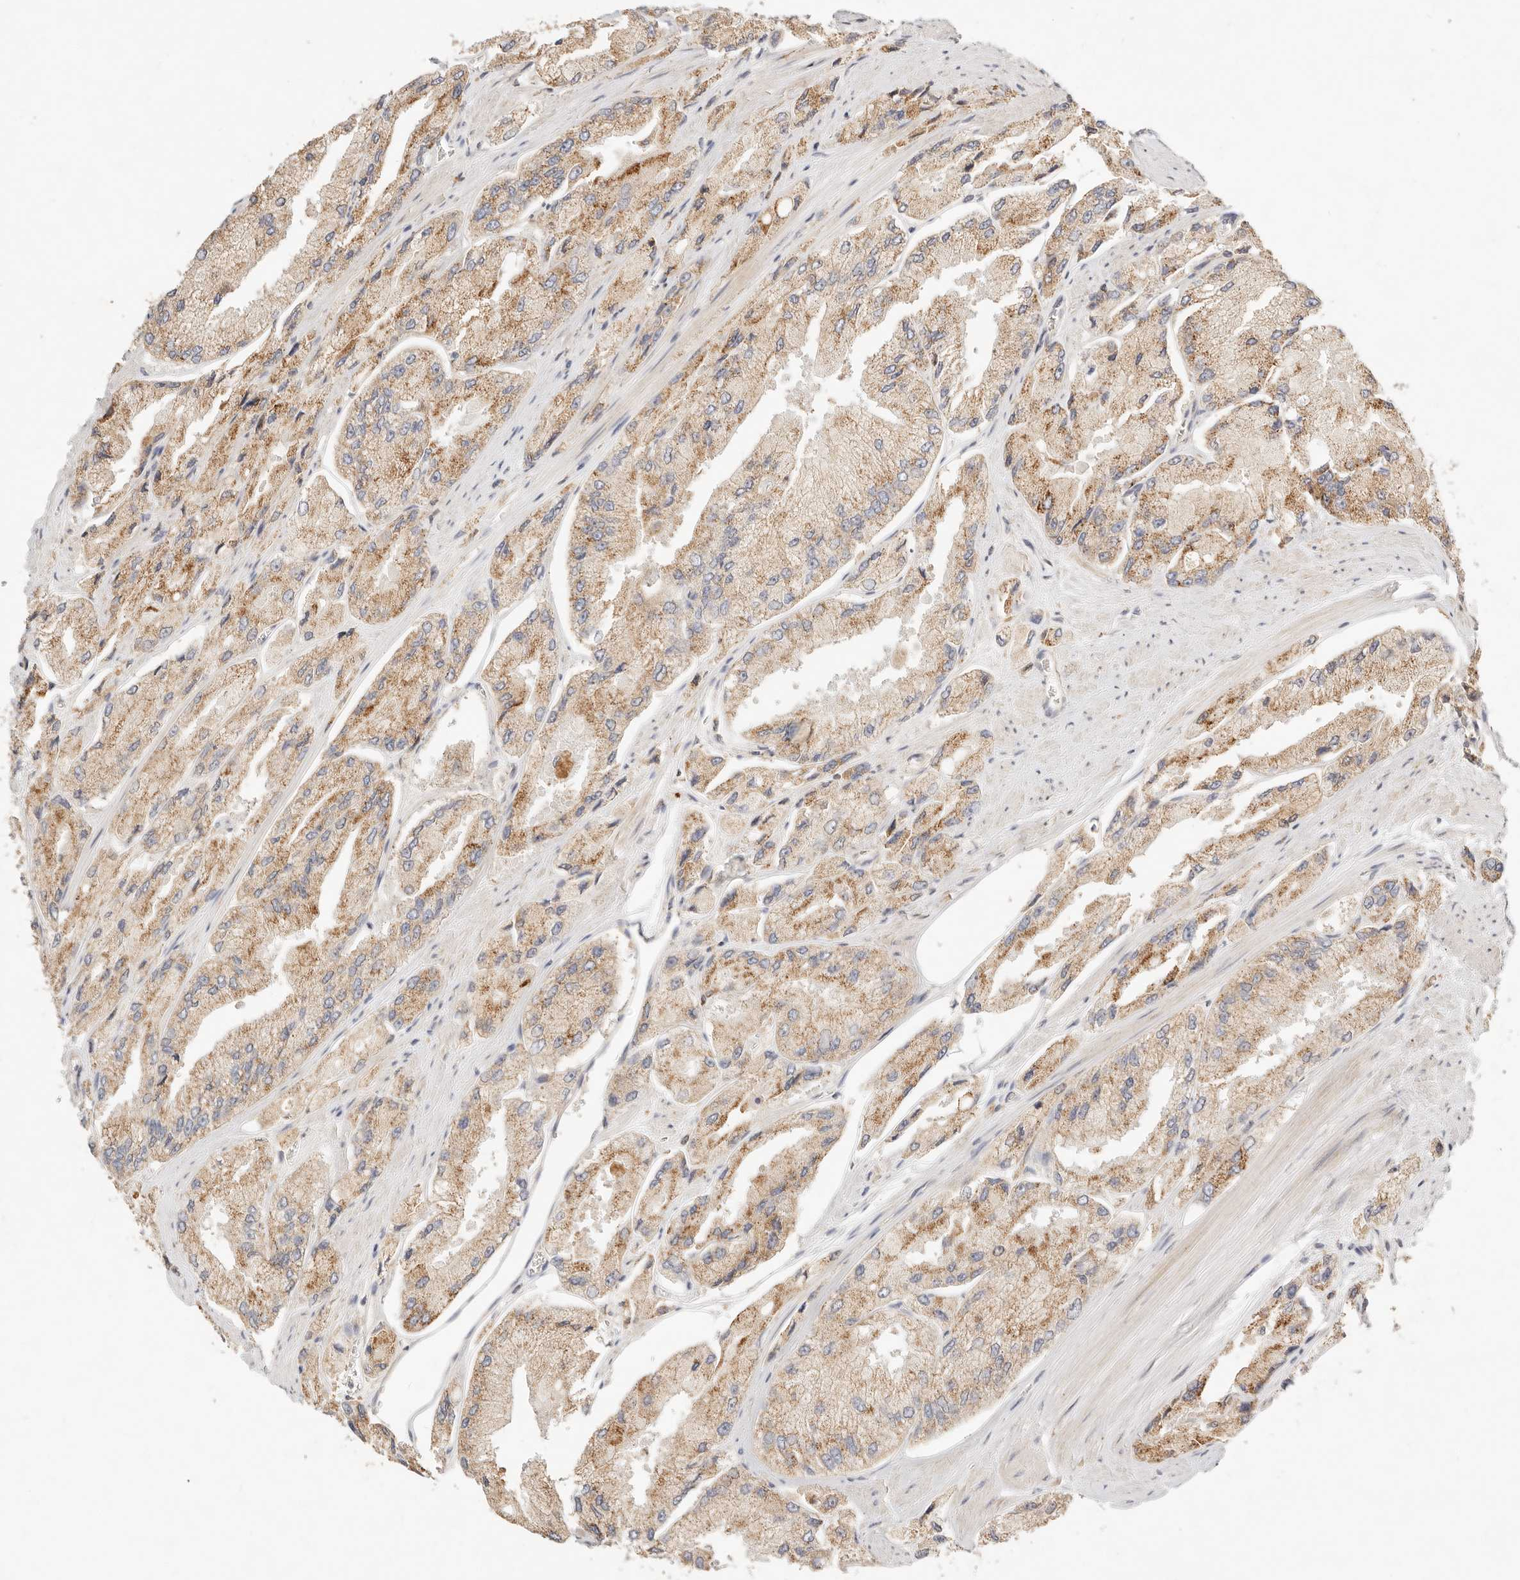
{"staining": {"intensity": "moderate", "quantity": ">75%", "location": "cytoplasmic/membranous"}, "tissue": "prostate cancer", "cell_type": "Tumor cells", "image_type": "cancer", "snomed": [{"axis": "morphology", "description": "Adenocarcinoma, High grade"}, {"axis": "topography", "description": "Prostate"}], "caption": "Prostate cancer (high-grade adenocarcinoma) stained for a protein reveals moderate cytoplasmic/membranous positivity in tumor cells.", "gene": "ACOX1", "patient": {"sex": "male", "age": 58}}